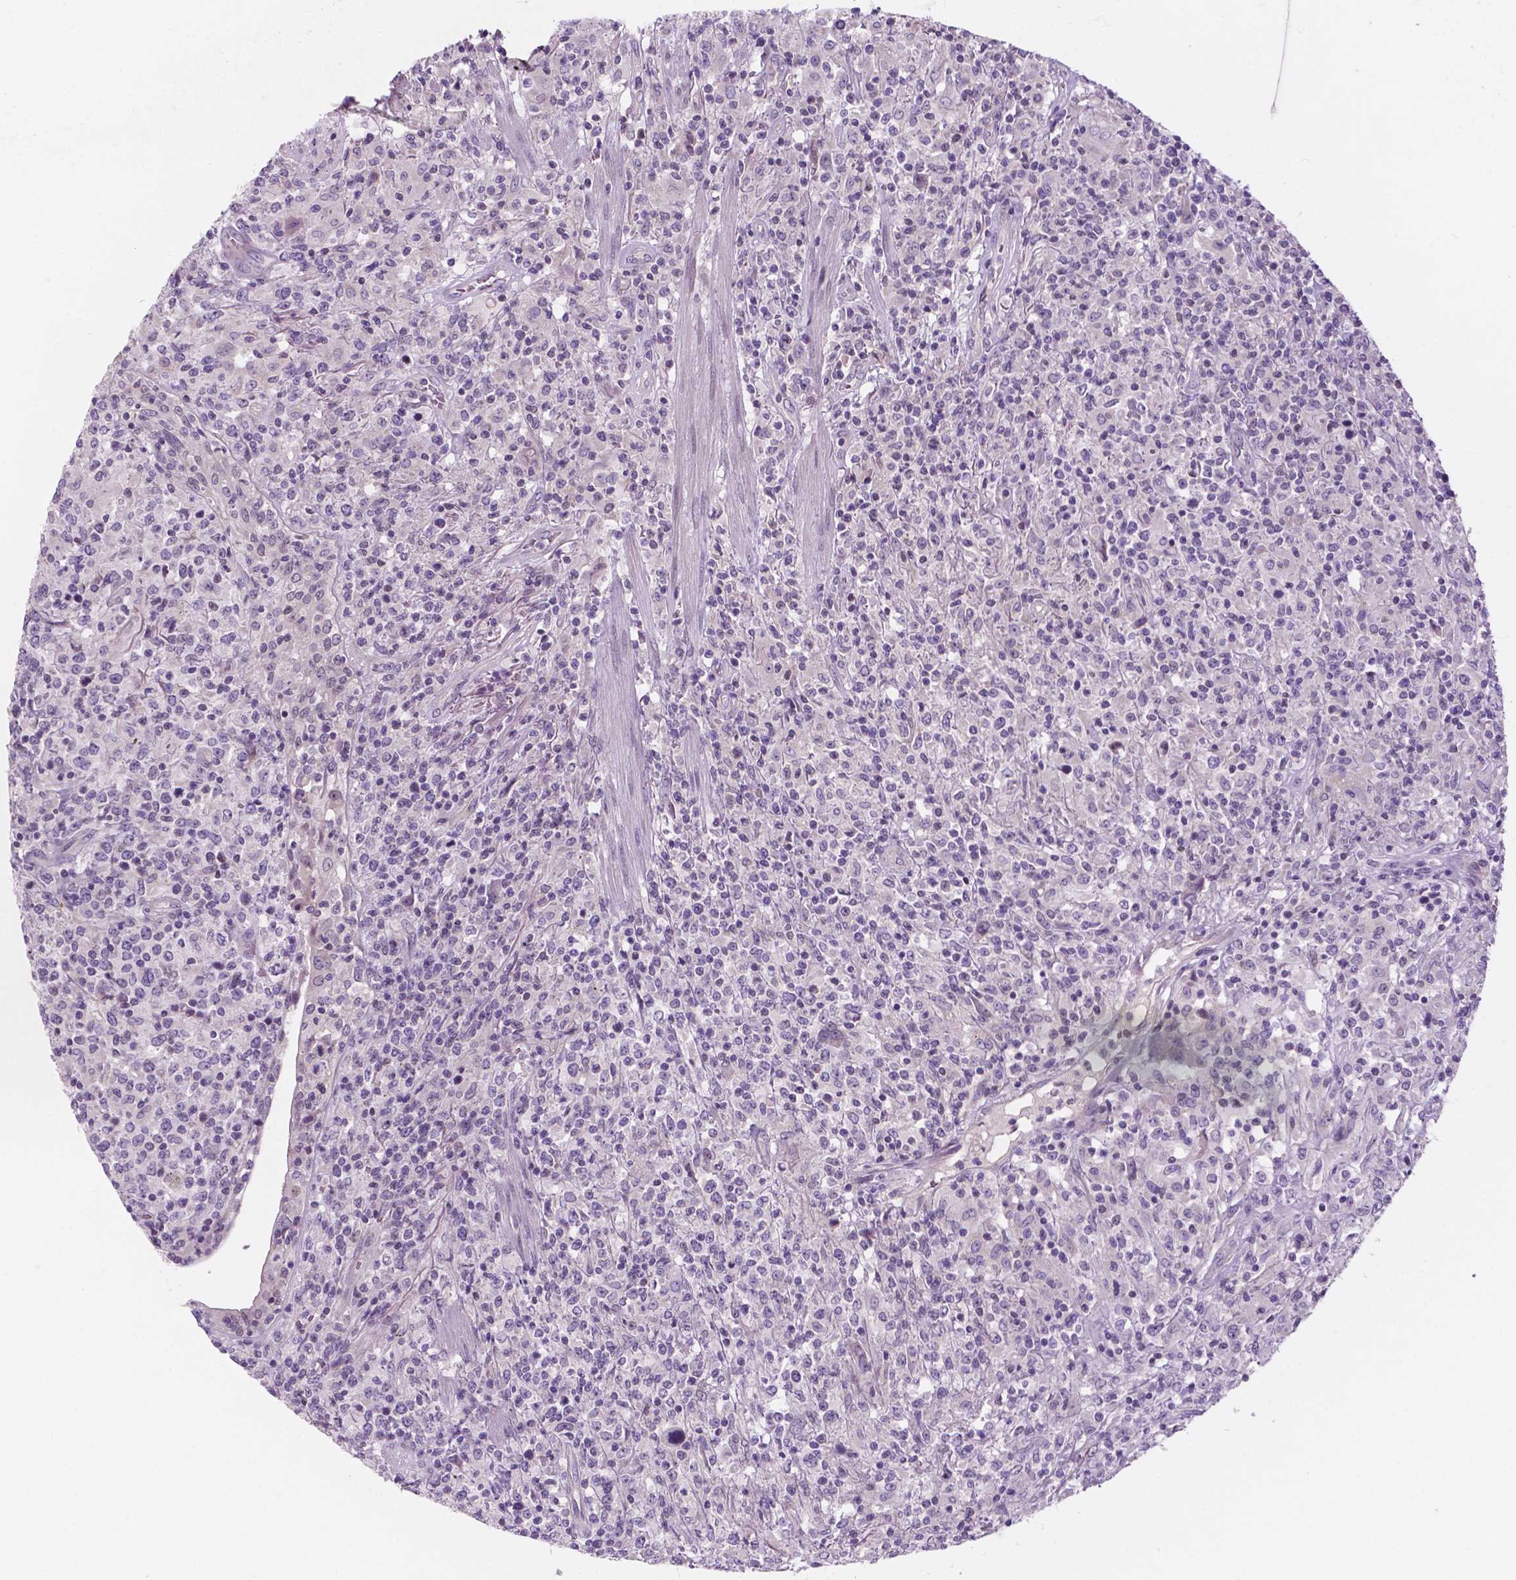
{"staining": {"intensity": "negative", "quantity": "none", "location": "none"}, "tissue": "lymphoma", "cell_type": "Tumor cells", "image_type": "cancer", "snomed": [{"axis": "morphology", "description": "Malignant lymphoma, non-Hodgkin's type, High grade"}, {"axis": "topography", "description": "Lung"}], "caption": "High-grade malignant lymphoma, non-Hodgkin's type stained for a protein using immunohistochemistry (IHC) demonstrates no staining tumor cells.", "gene": "FAM50B", "patient": {"sex": "male", "age": 79}}